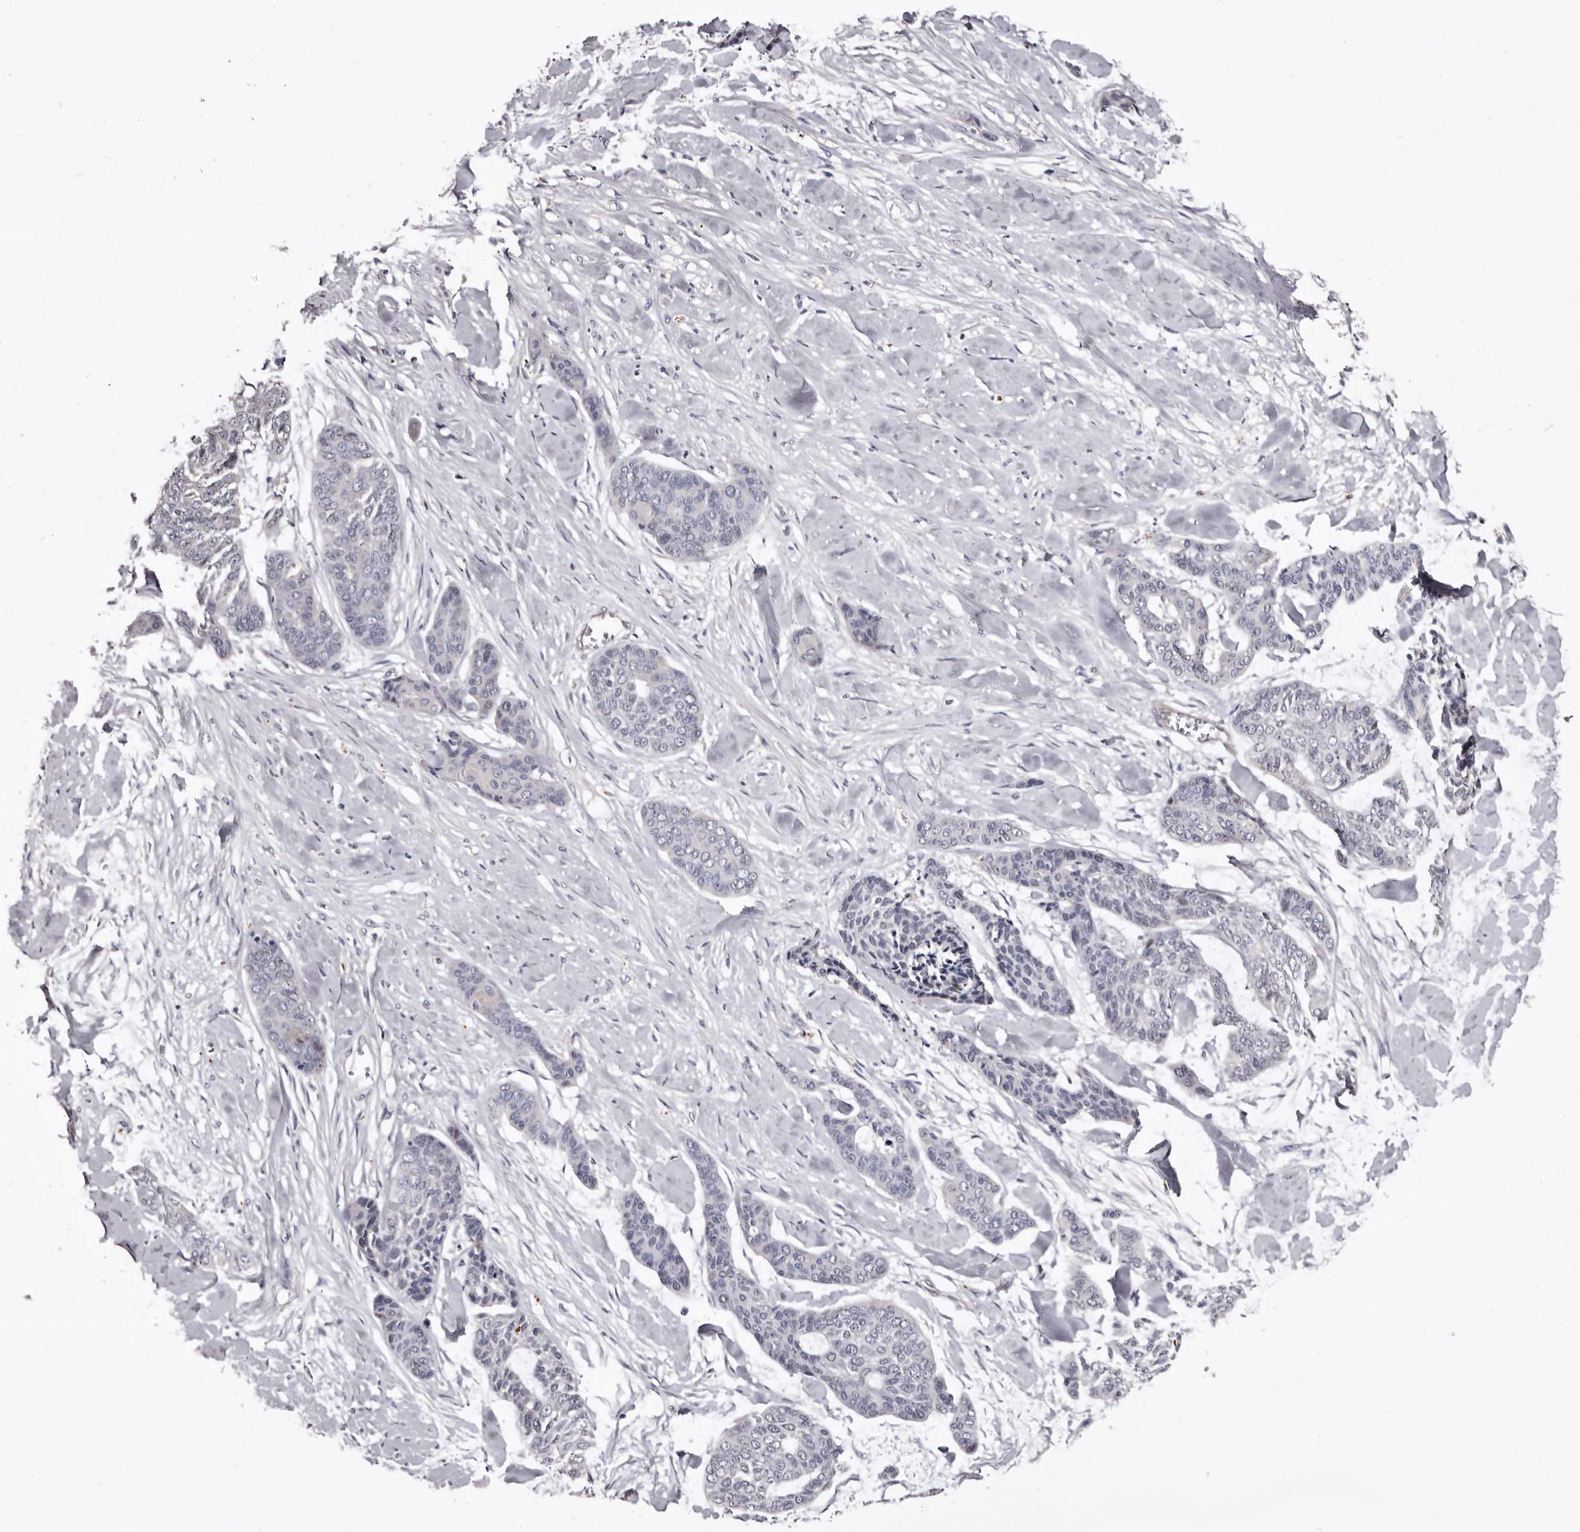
{"staining": {"intensity": "negative", "quantity": "none", "location": "none"}, "tissue": "skin cancer", "cell_type": "Tumor cells", "image_type": "cancer", "snomed": [{"axis": "morphology", "description": "Basal cell carcinoma"}, {"axis": "topography", "description": "Skin"}], "caption": "High magnification brightfield microscopy of skin cancer (basal cell carcinoma) stained with DAB (3,3'-diaminobenzidine) (brown) and counterstained with hematoxylin (blue): tumor cells show no significant positivity. (Brightfield microscopy of DAB immunohistochemistry at high magnification).", "gene": "SLC10A4", "patient": {"sex": "female", "age": 64}}